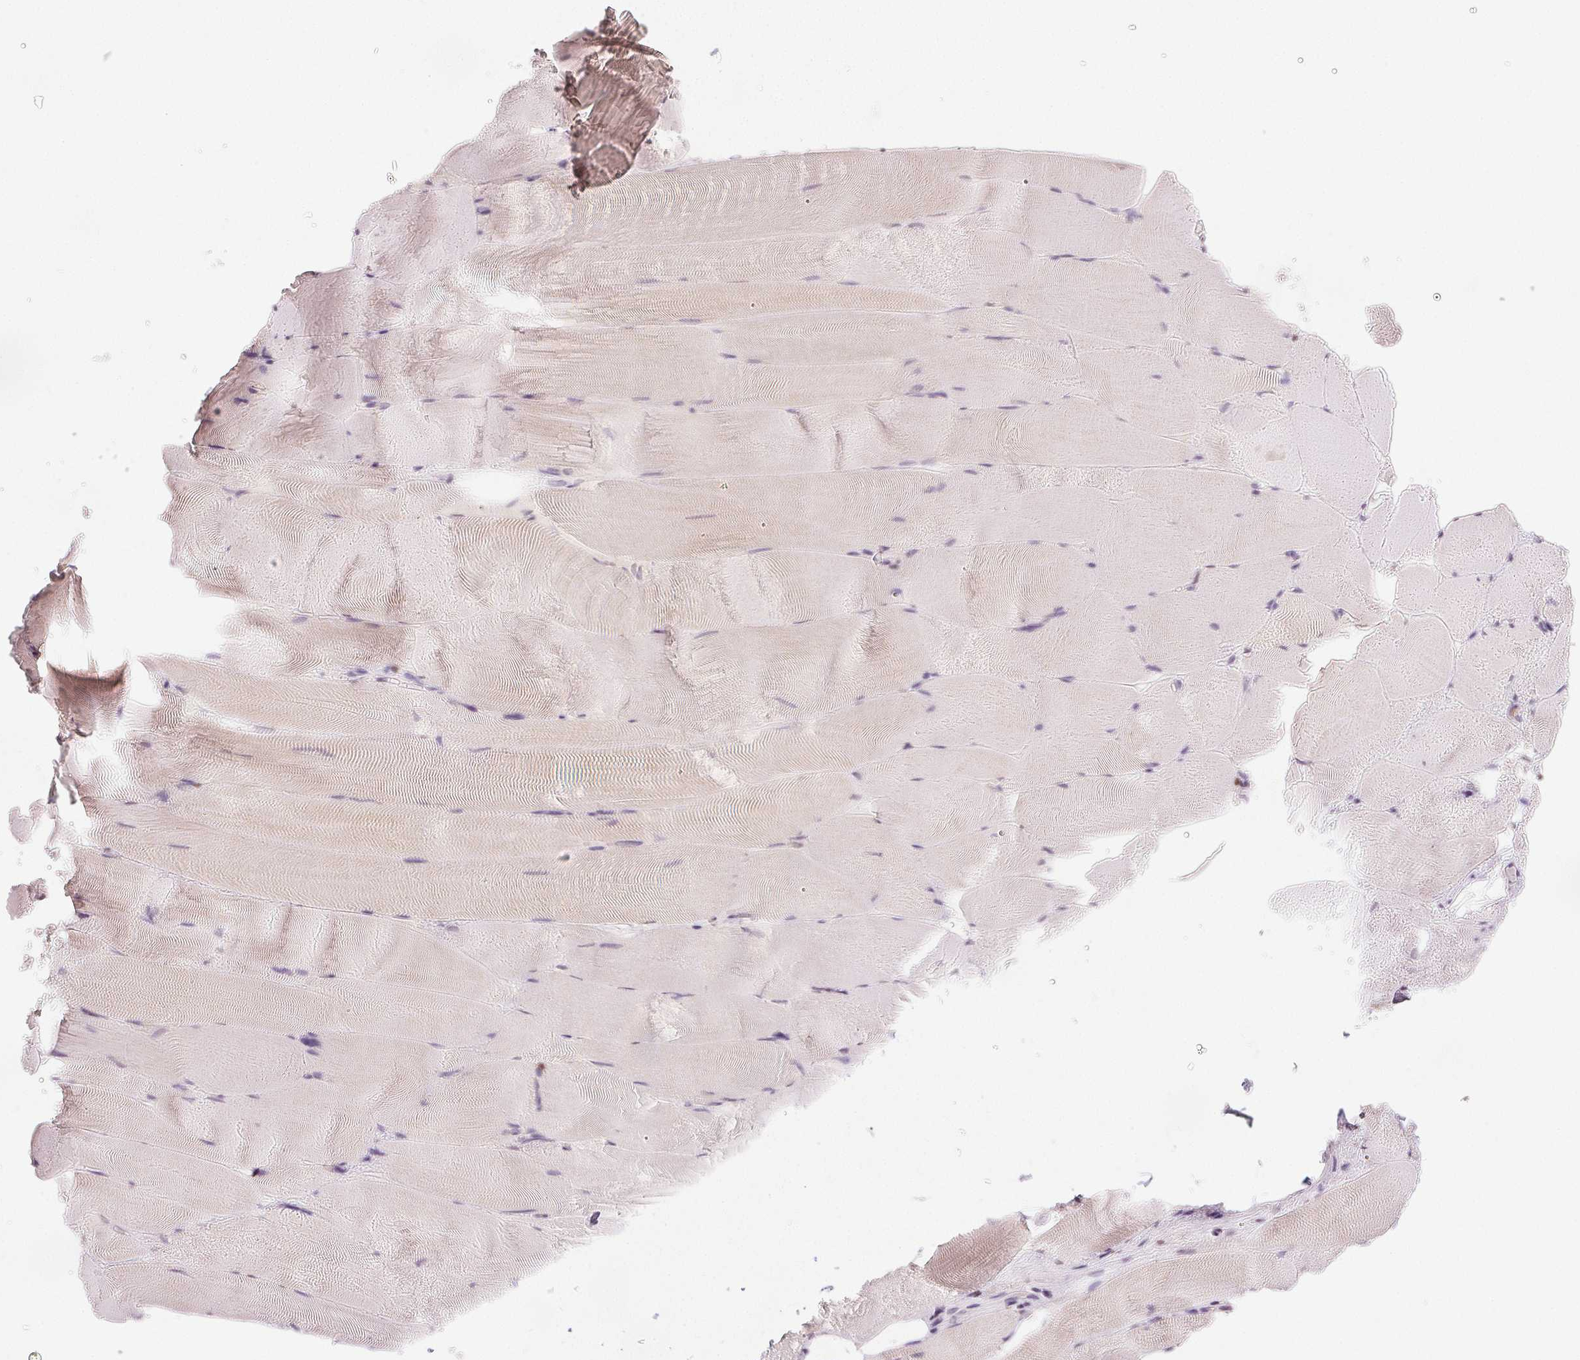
{"staining": {"intensity": "negative", "quantity": "none", "location": "none"}, "tissue": "skeletal muscle", "cell_type": "Myocytes", "image_type": "normal", "snomed": [{"axis": "morphology", "description": "Normal tissue, NOS"}, {"axis": "topography", "description": "Skeletal muscle"}], "caption": "This is an IHC image of benign skeletal muscle. There is no expression in myocytes.", "gene": "RUNX2", "patient": {"sex": "female", "age": 64}}